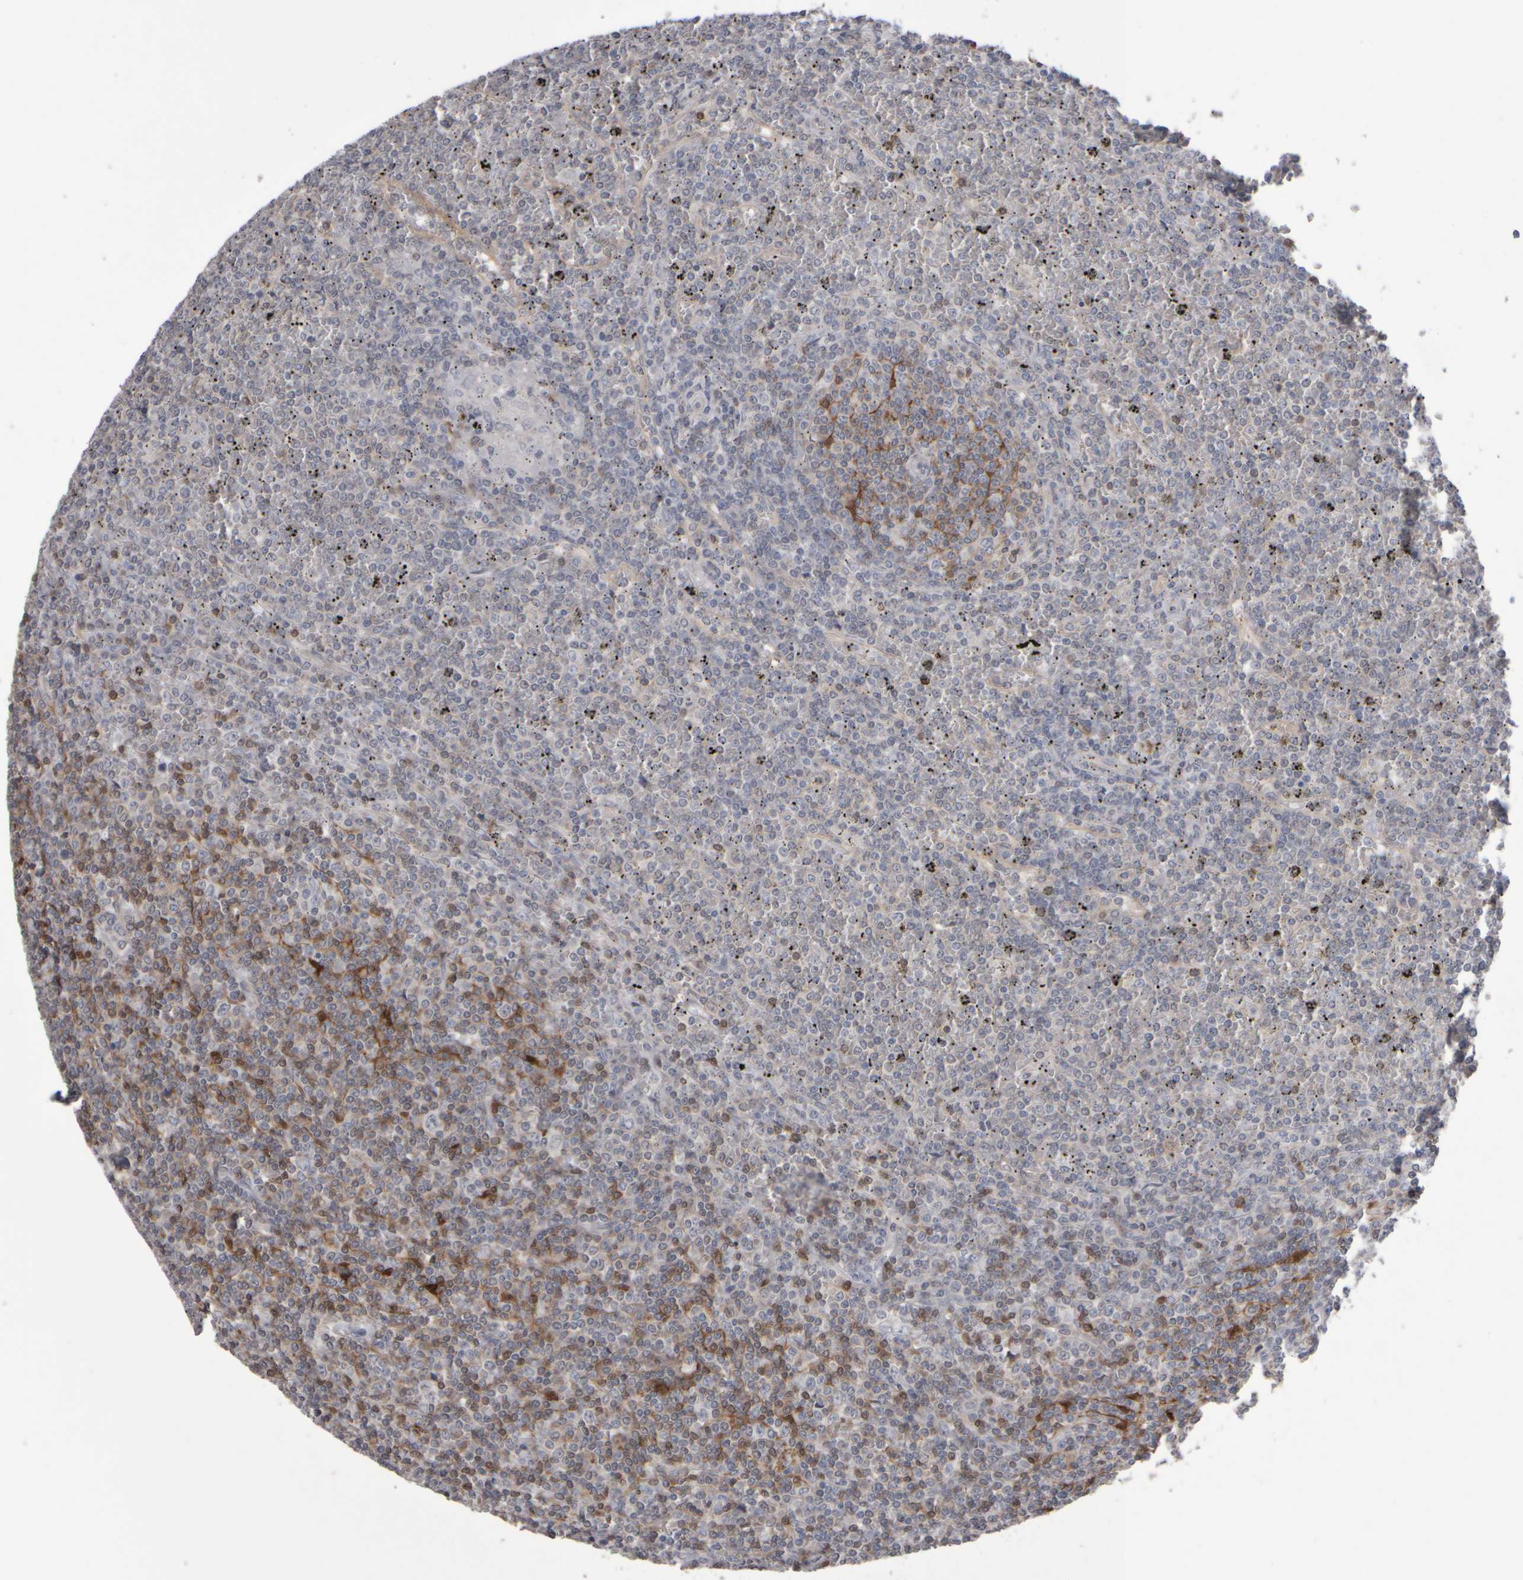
{"staining": {"intensity": "negative", "quantity": "none", "location": "none"}, "tissue": "lymphoma", "cell_type": "Tumor cells", "image_type": "cancer", "snomed": [{"axis": "morphology", "description": "Malignant lymphoma, non-Hodgkin's type, Low grade"}, {"axis": "topography", "description": "Spleen"}], "caption": "IHC micrograph of low-grade malignant lymphoma, non-Hodgkin's type stained for a protein (brown), which exhibits no positivity in tumor cells.", "gene": "EPHX2", "patient": {"sex": "female", "age": 19}}